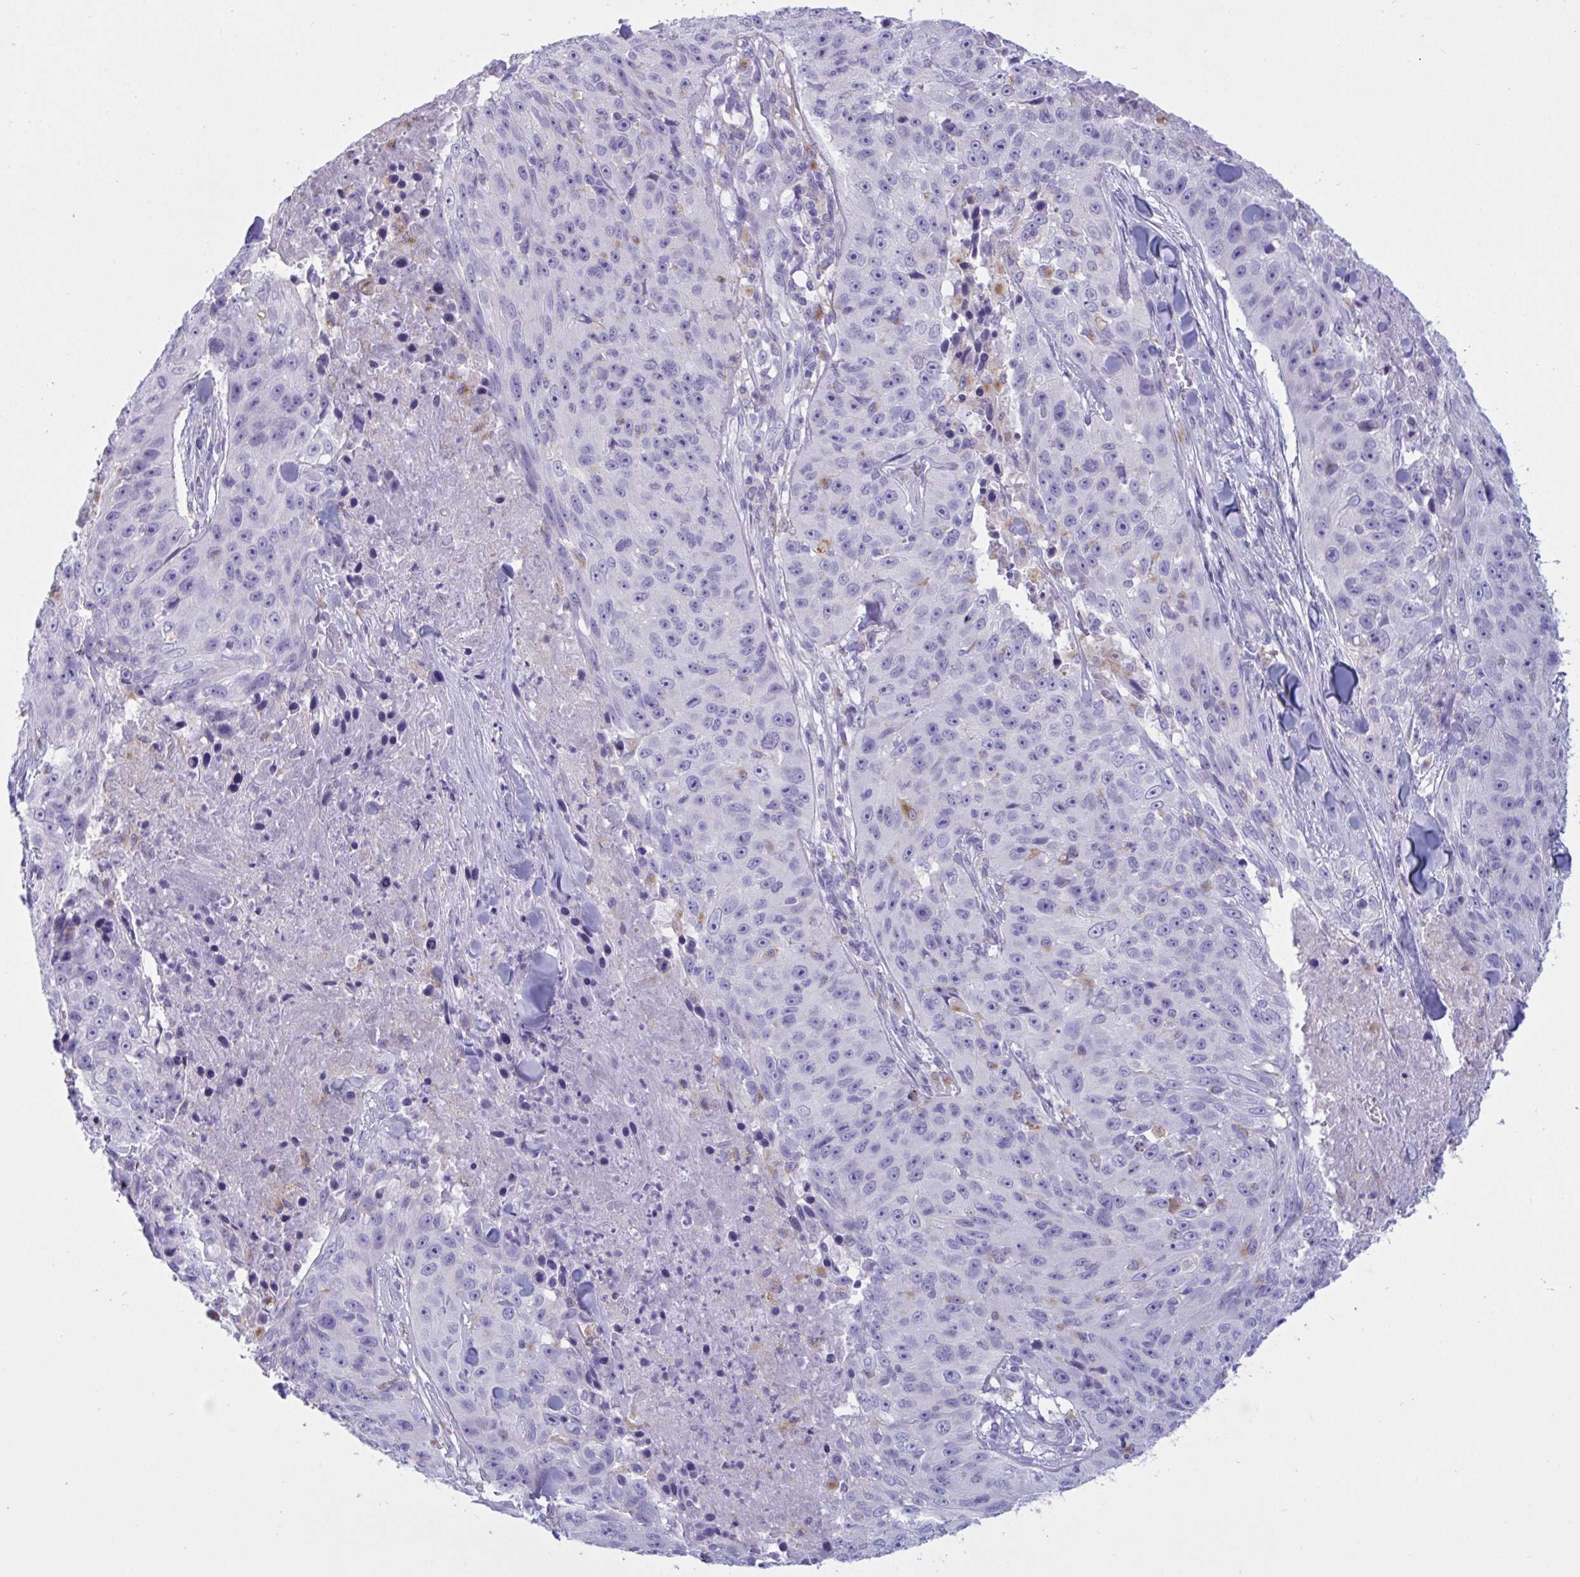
{"staining": {"intensity": "negative", "quantity": "none", "location": "none"}, "tissue": "skin cancer", "cell_type": "Tumor cells", "image_type": "cancer", "snomed": [{"axis": "morphology", "description": "Squamous cell carcinoma, NOS"}, {"axis": "topography", "description": "Skin"}], "caption": "A histopathology image of human skin cancer (squamous cell carcinoma) is negative for staining in tumor cells.", "gene": "RPL22L1", "patient": {"sex": "female", "age": 87}}